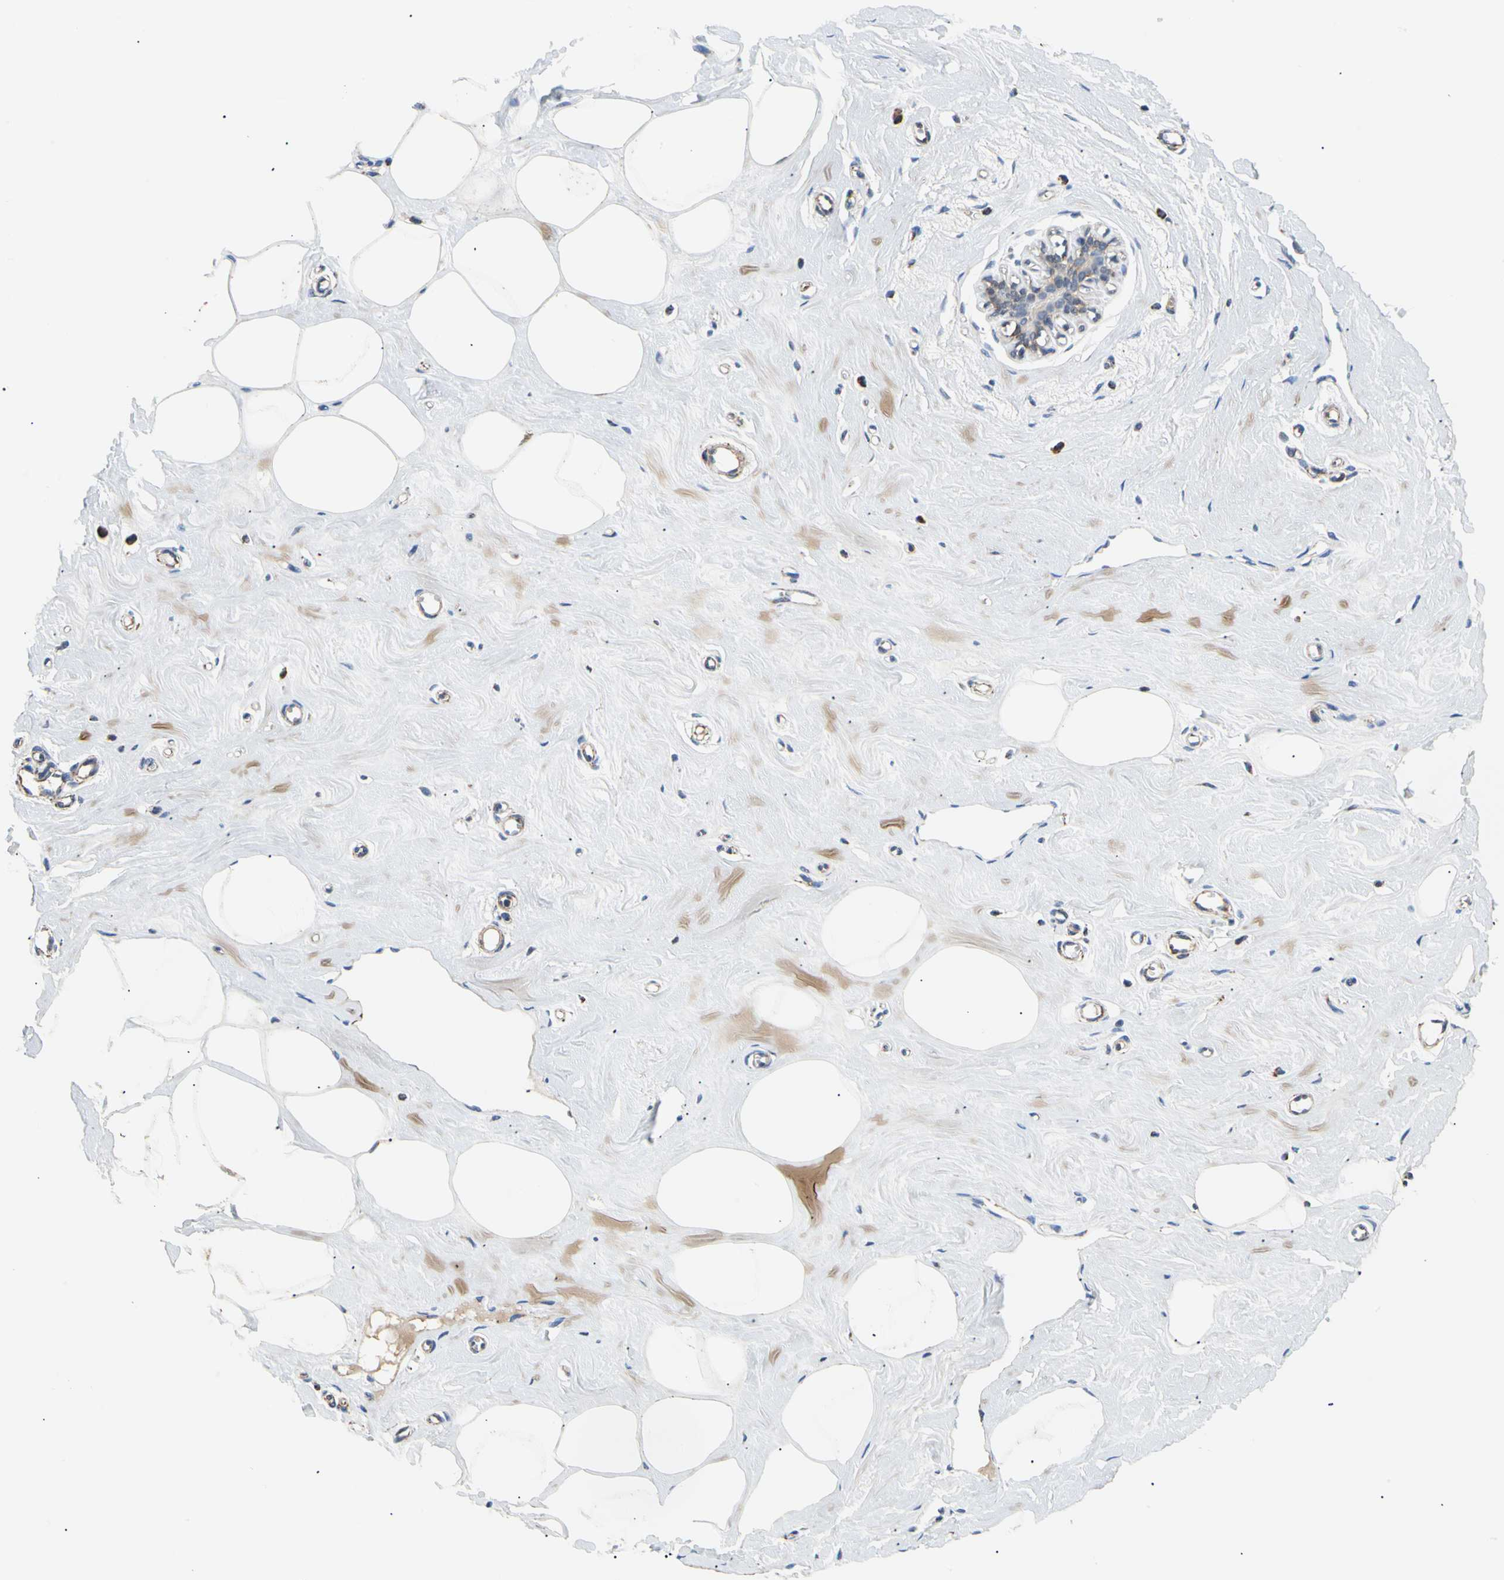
{"staining": {"intensity": "negative", "quantity": "none", "location": "none"}, "tissue": "breast", "cell_type": "Adipocytes", "image_type": "normal", "snomed": [{"axis": "morphology", "description": "Normal tissue, NOS"}, {"axis": "topography", "description": "Breast"}], "caption": "Protein analysis of unremarkable breast displays no significant positivity in adipocytes. Brightfield microscopy of immunohistochemistry stained with DAB (3,3'-diaminobenzidine) (brown) and hematoxylin (blue), captured at high magnification.", "gene": "ACAT1", "patient": {"sex": "female", "age": 45}}